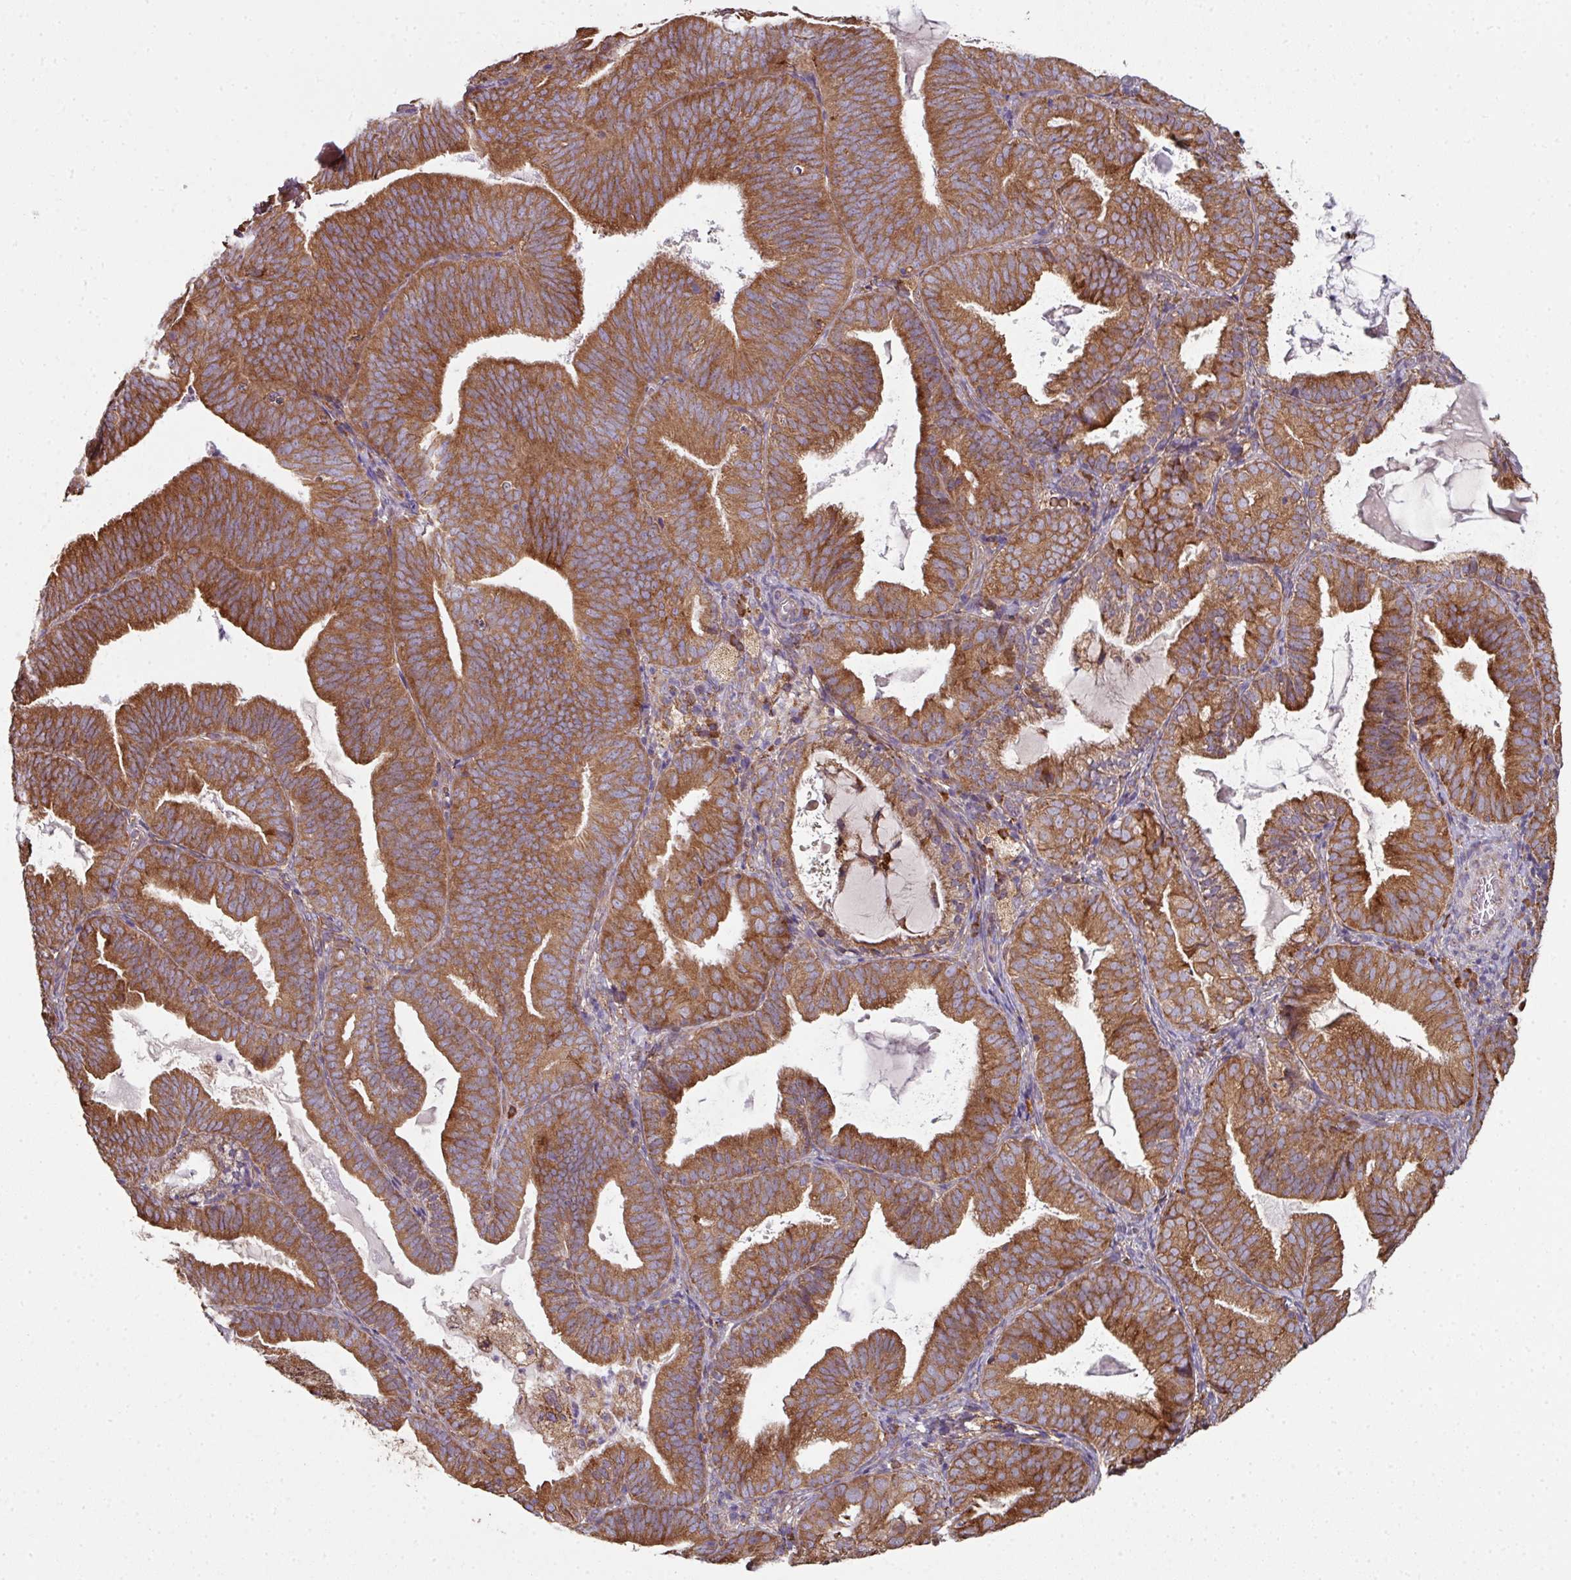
{"staining": {"intensity": "strong", "quantity": ">75%", "location": "cytoplasmic/membranous"}, "tissue": "endometrial cancer", "cell_type": "Tumor cells", "image_type": "cancer", "snomed": [{"axis": "morphology", "description": "Adenocarcinoma, NOS"}, {"axis": "topography", "description": "Endometrium"}], "caption": "High-magnification brightfield microscopy of adenocarcinoma (endometrial) stained with DAB (3,3'-diaminobenzidine) (brown) and counterstained with hematoxylin (blue). tumor cells exhibit strong cytoplasmic/membranous staining is identified in about>75% of cells.", "gene": "FAT4", "patient": {"sex": "female", "age": 80}}